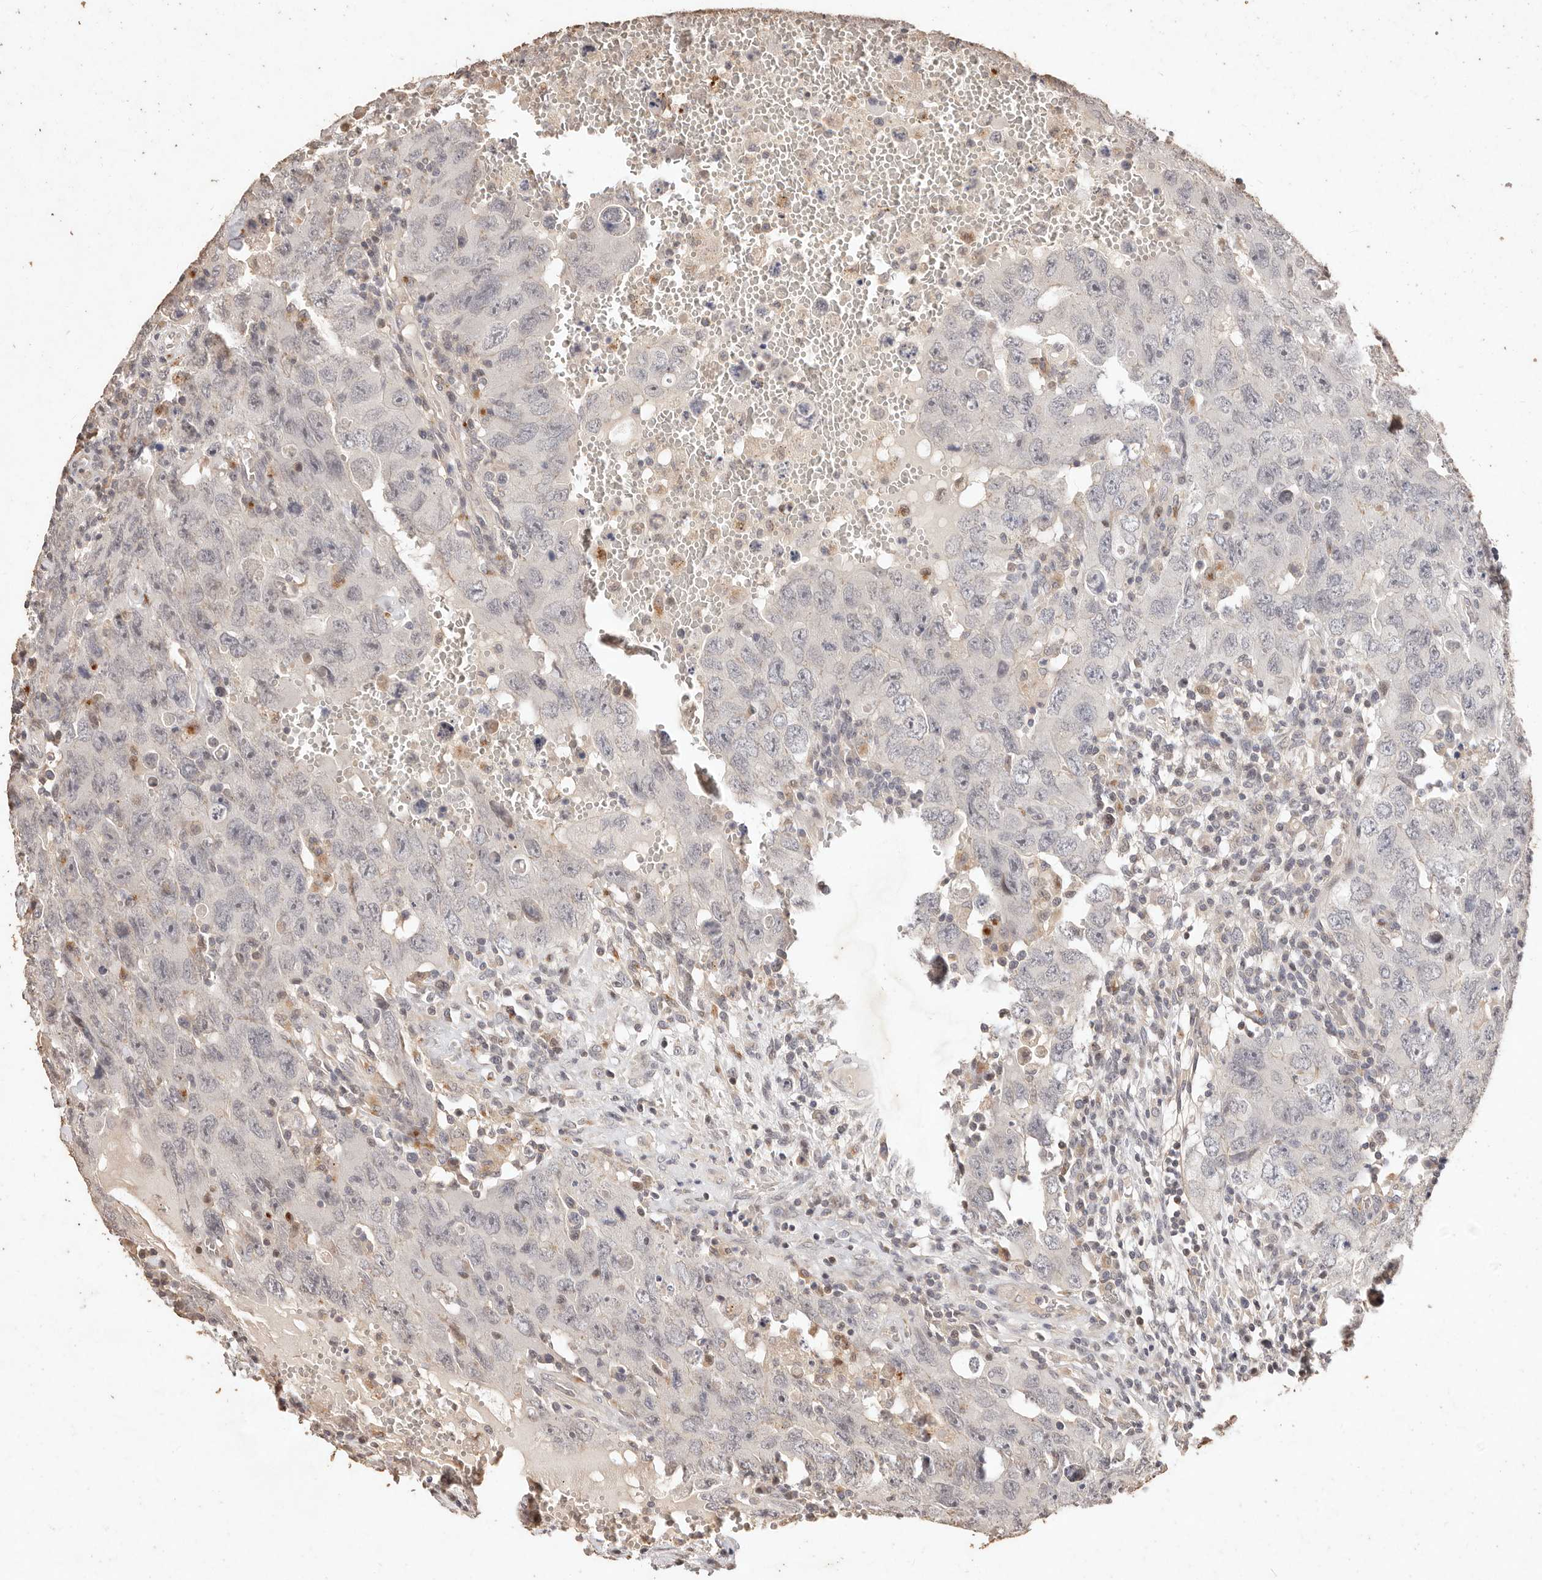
{"staining": {"intensity": "negative", "quantity": "none", "location": "none"}, "tissue": "testis cancer", "cell_type": "Tumor cells", "image_type": "cancer", "snomed": [{"axis": "morphology", "description": "Carcinoma, Embryonal, NOS"}, {"axis": "topography", "description": "Testis"}], "caption": "Testis embryonal carcinoma was stained to show a protein in brown. There is no significant staining in tumor cells. The staining is performed using DAB (3,3'-diaminobenzidine) brown chromogen with nuclei counter-stained in using hematoxylin.", "gene": "KIF9", "patient": {"sex": "male", "age": 26}}